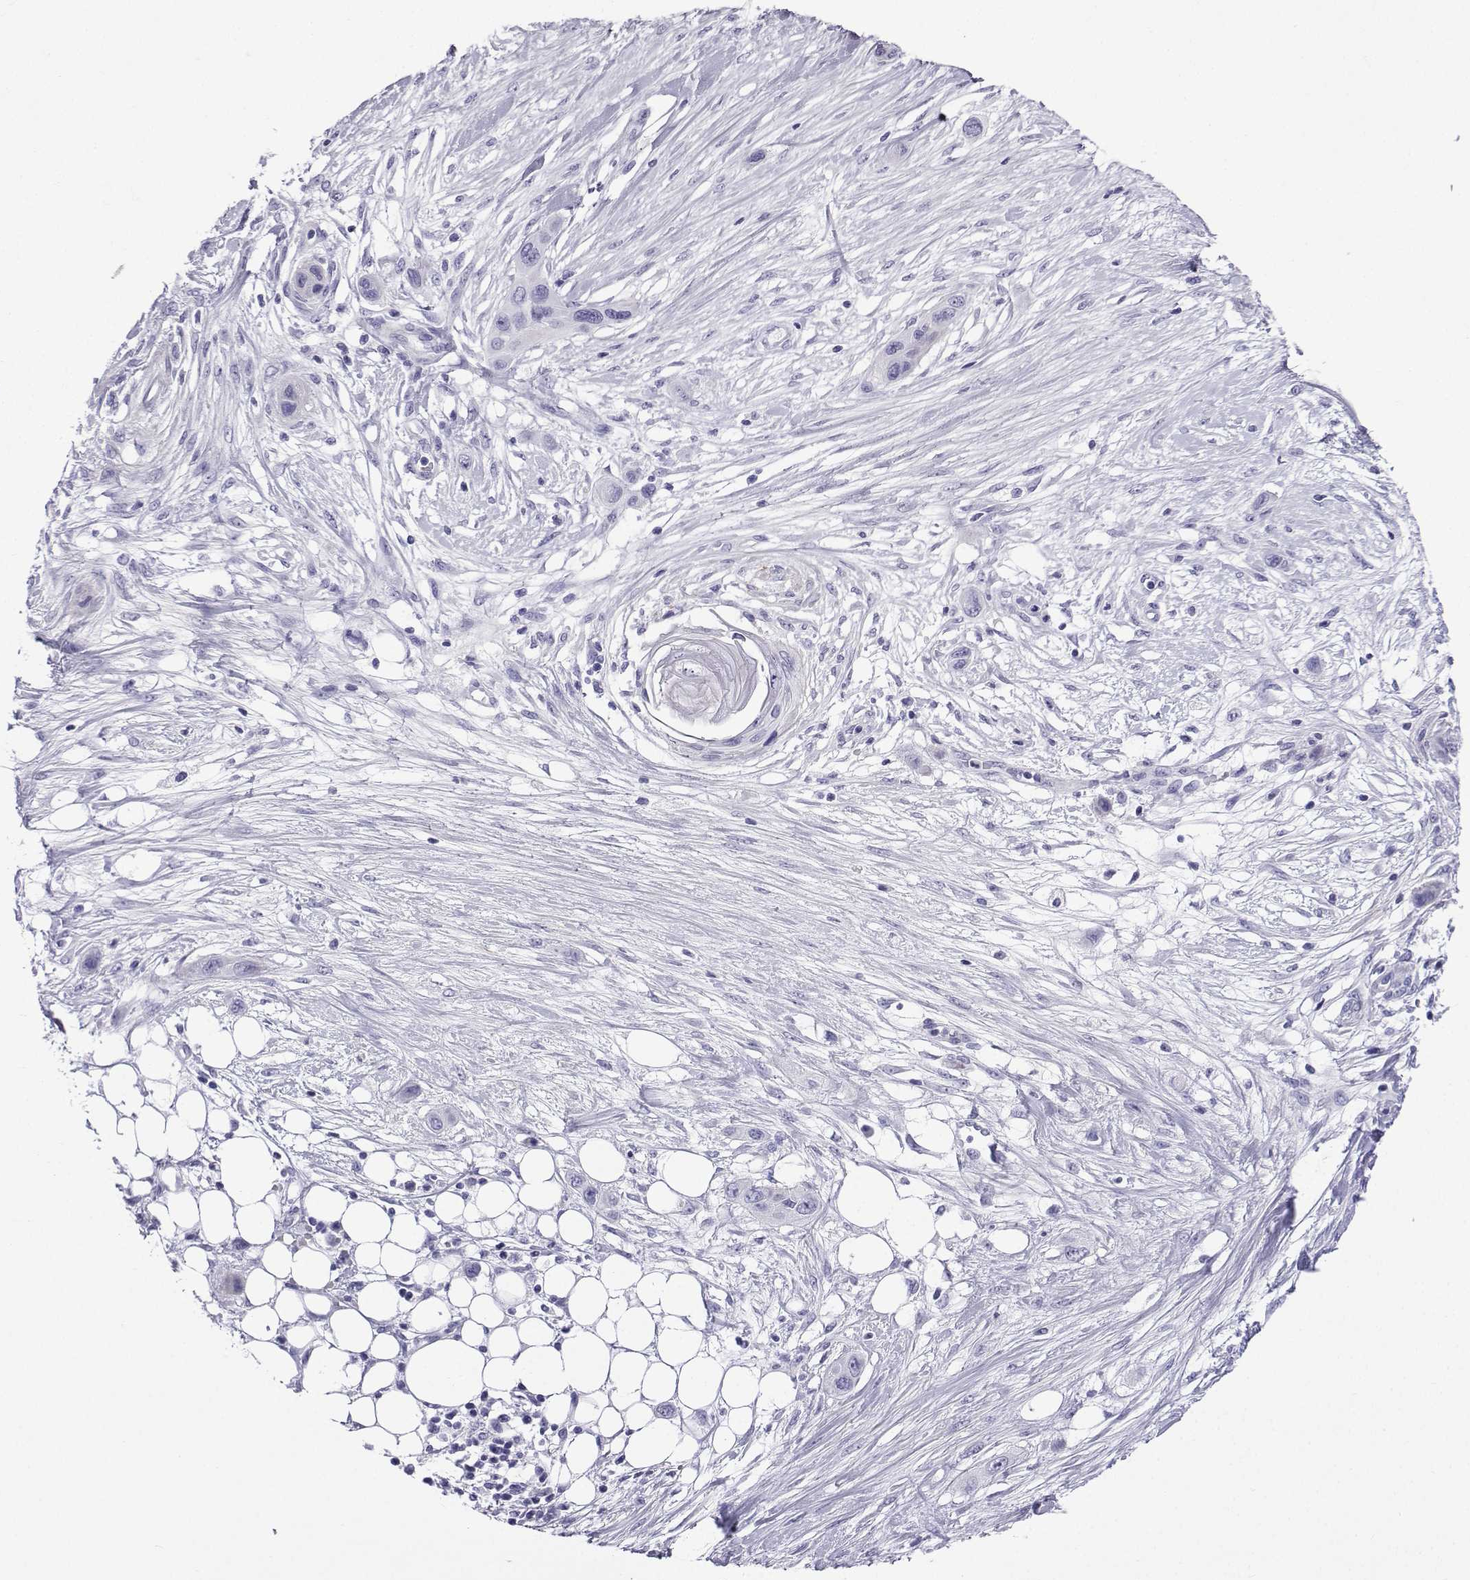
{"staining": {"intensity": "negative", "quantity": "none", "location": "none"}, "tissue": "skin cancer", "cell_type": "Tumor cells", "image_type": "cancer", "snomed": [{"axis": "morphology", "description": "Squamous cell carcinoma, NOS"}, {"axis": "topography", "description": "Skin"}], "caption": "Protein analysis of skin squamous cell carcinoma reveals no significant expression in tumor cells.", "gene": "KCNF1", "patient": {"sex": "male", "age": 79}}